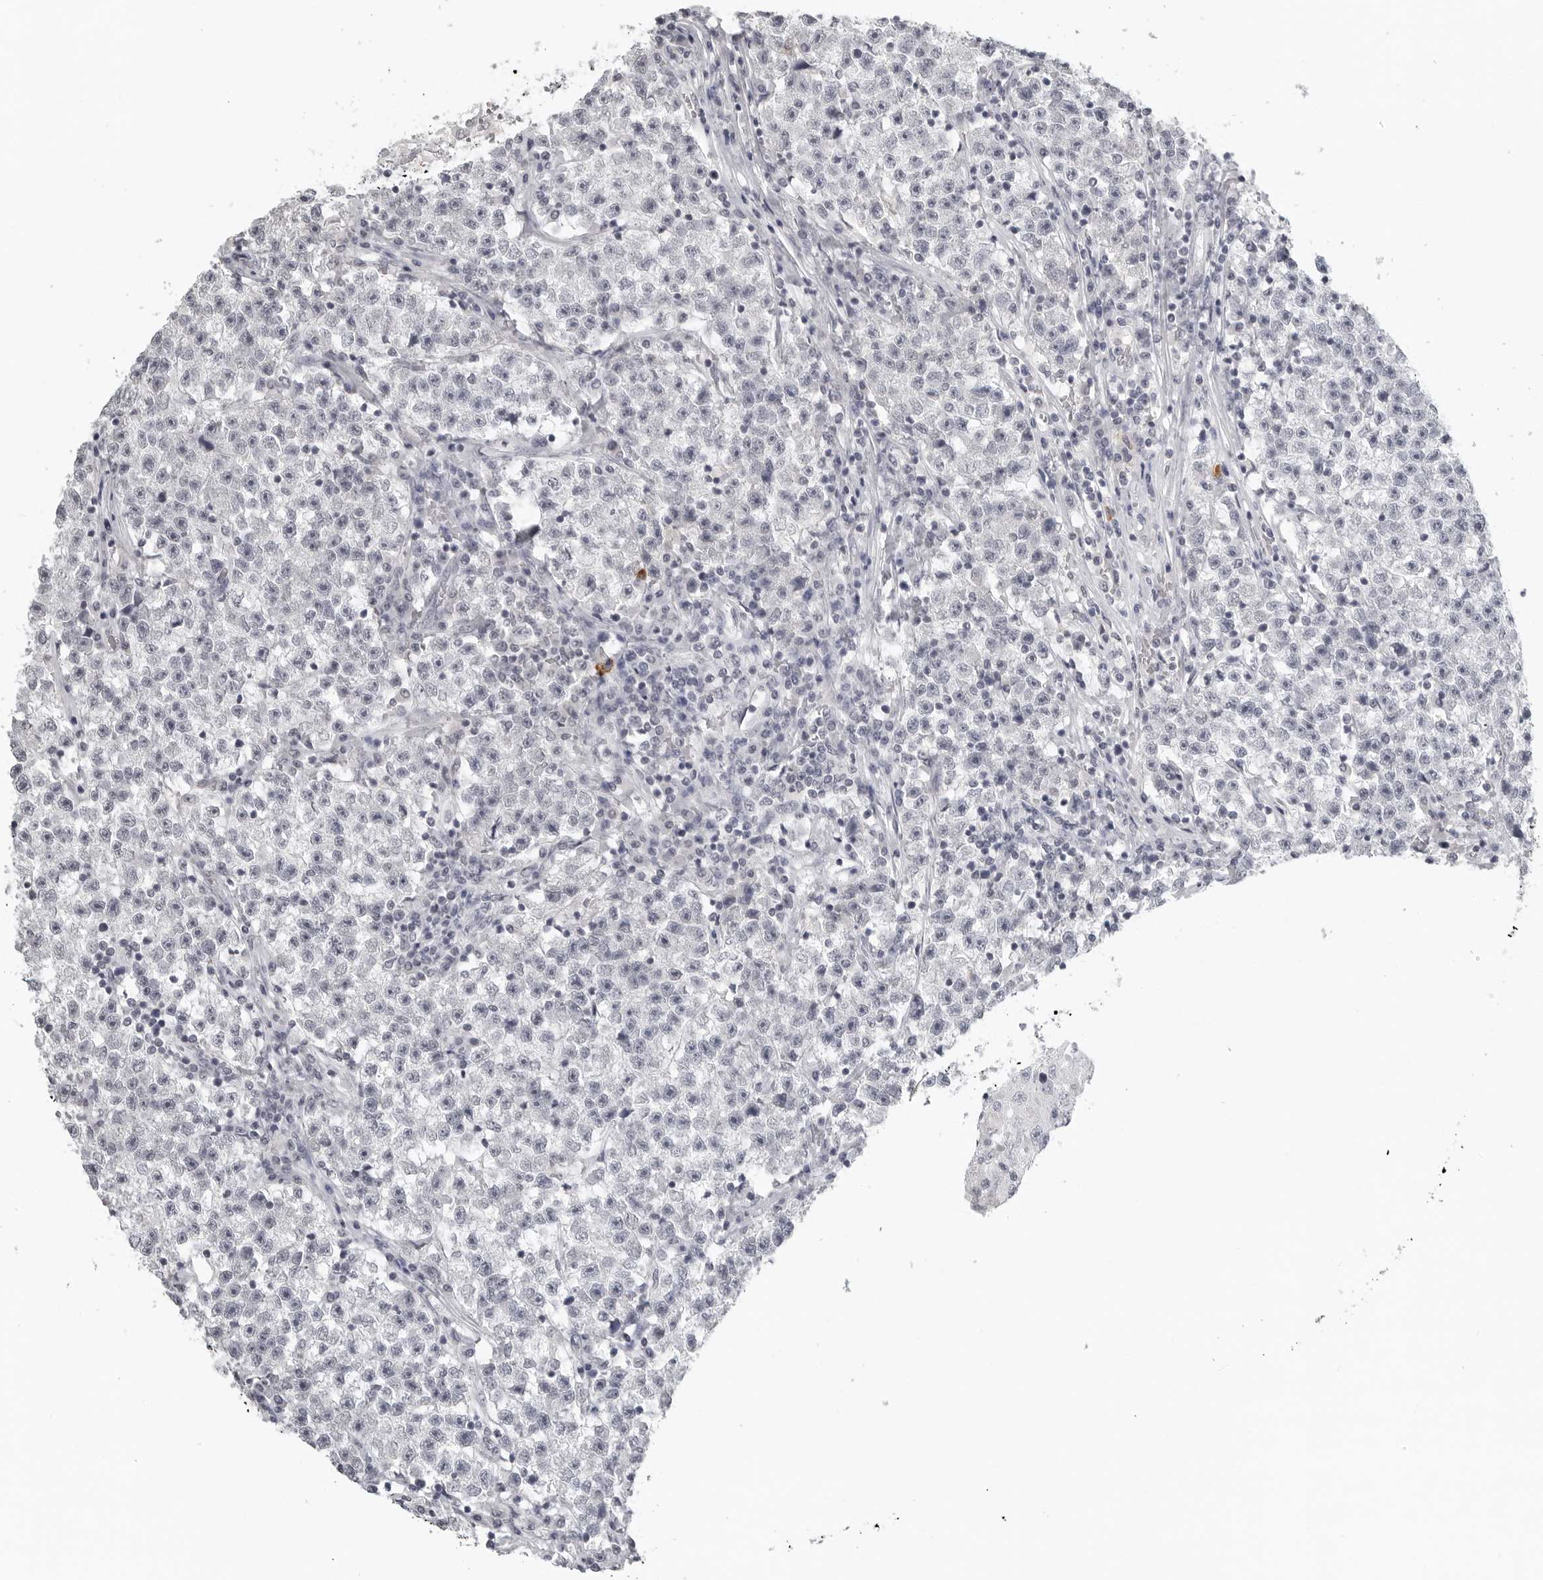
{"staining": {"intensity": "negative", "quantity": "none", "location": "none"}, "tissue": "testis cancer", "cell_type": "Tumor cells", "image_type": "cancer", "snomed": [{"axis": "morphology", "description": "Seminoma, NOS"}, {"axis": "topography", "description": "Testis"}], "caption": "High magnification brightfield microscopy of seminoma (testis) stained with DAB (brown) and counterstained with hematoxylin (blue): tumor cells show no significant positivity. (Brightfield microscopy of DAB immunohistochemistry (IHC) at high magnification).", "gene": "BPIFA1", "patient": {"sex": "male", "age": 22}}